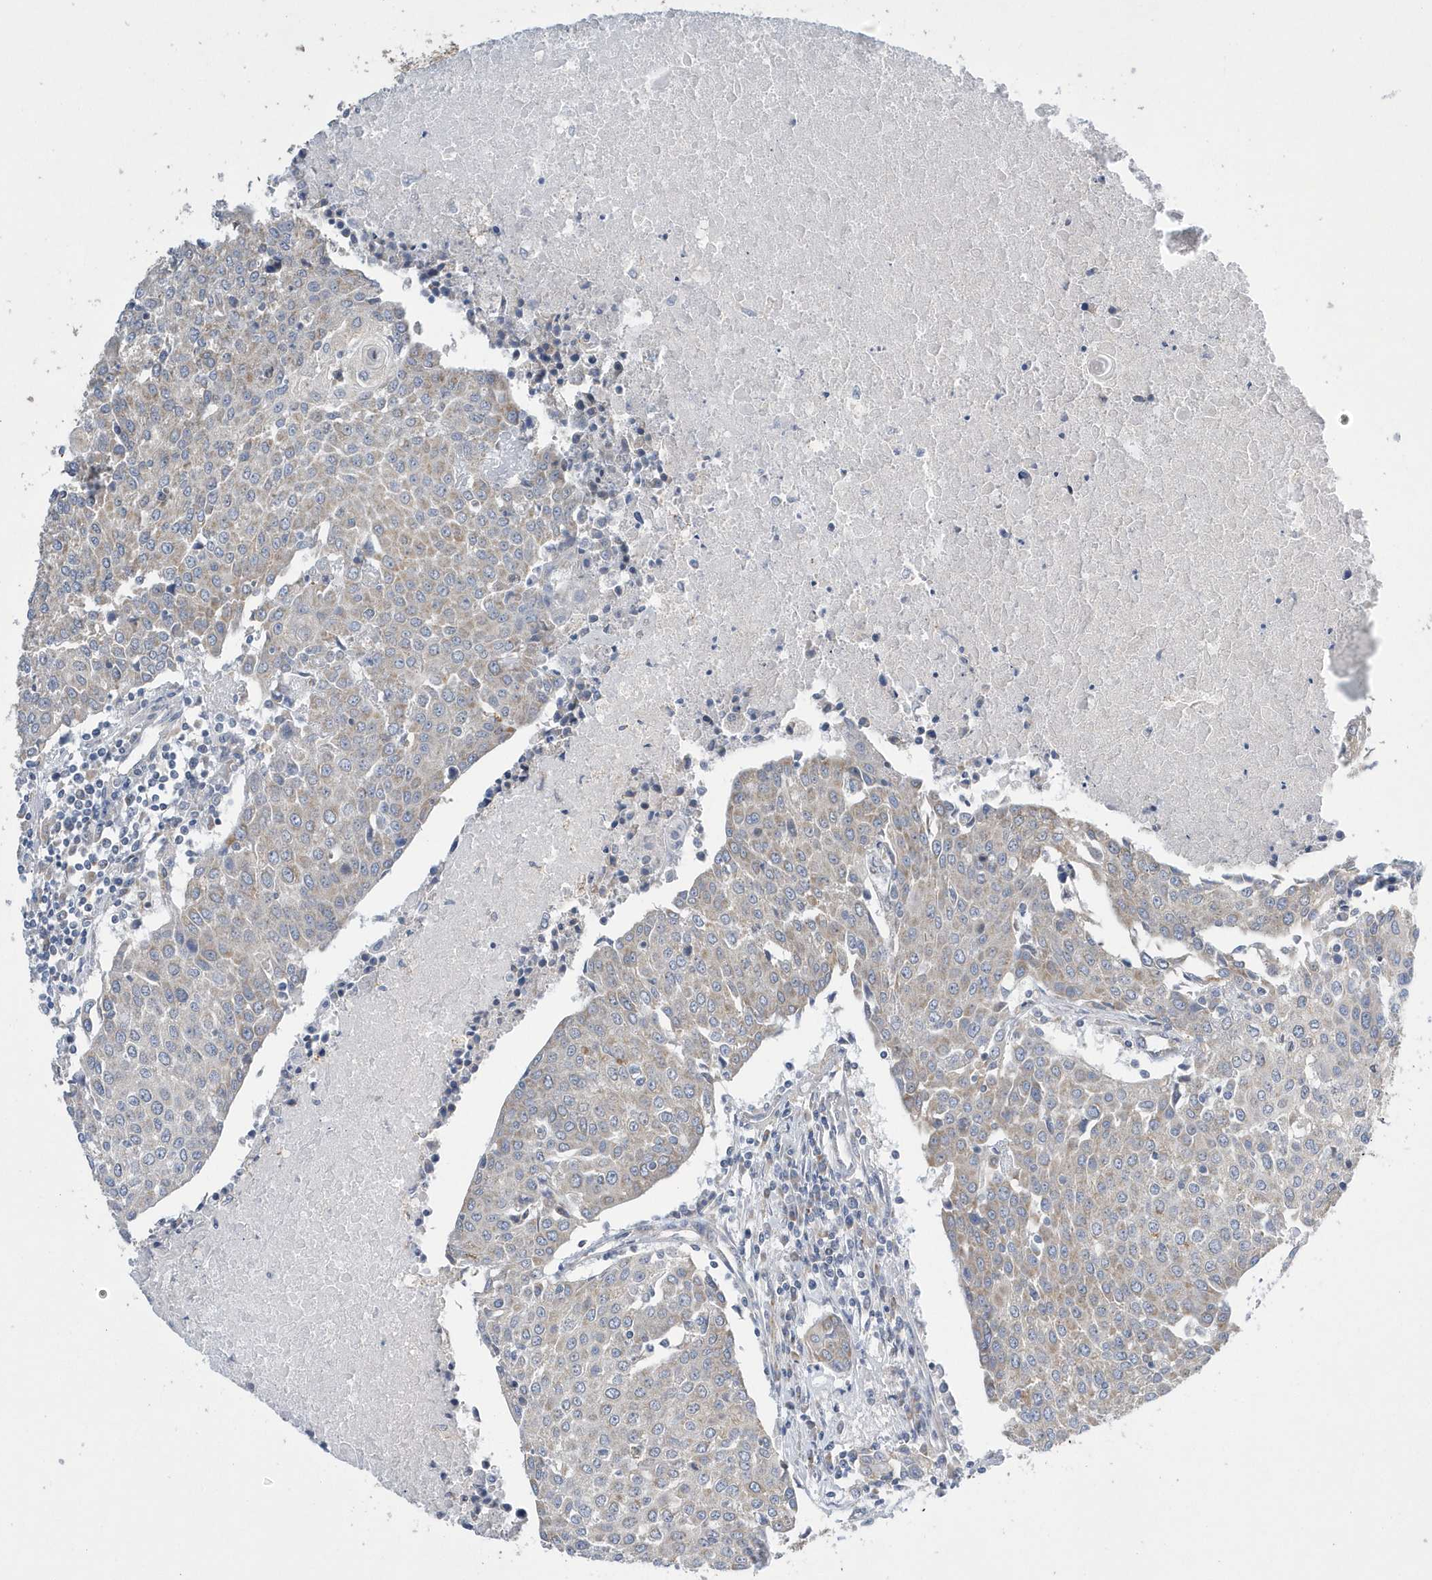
{"staining": {"intensity": "weak", "quantity": ">75%", "location": "cytoplasmic/membranous"}, "tissue": "urothelial cancer", "cell_type": "Tumor cells", "image_type": "cancer", "snomed": [{"axis": "morphology", "description": "Urothelial carcinoma, High grade"}, {"axis": "topography", "description": "Urinary bladder"}], "caption": "High-magnification brightfield microscopy of urothelial cancer stained with DAB (3,3'-diaminobenzidine) (brown) and counterstained with hematoxylin (blue). tumor cells exhibit weak cytoplasmic/membranous positivity is present in approximately>75% of cells. The protein of interest is stained brown, and the nuclei are stained in blue (DAB (3,3'-diaminobenzidine) IHC with brightfield microscopy, high magnification).", "gene": "SPATA5", "patient": {"sex": "female", "age": 85}}